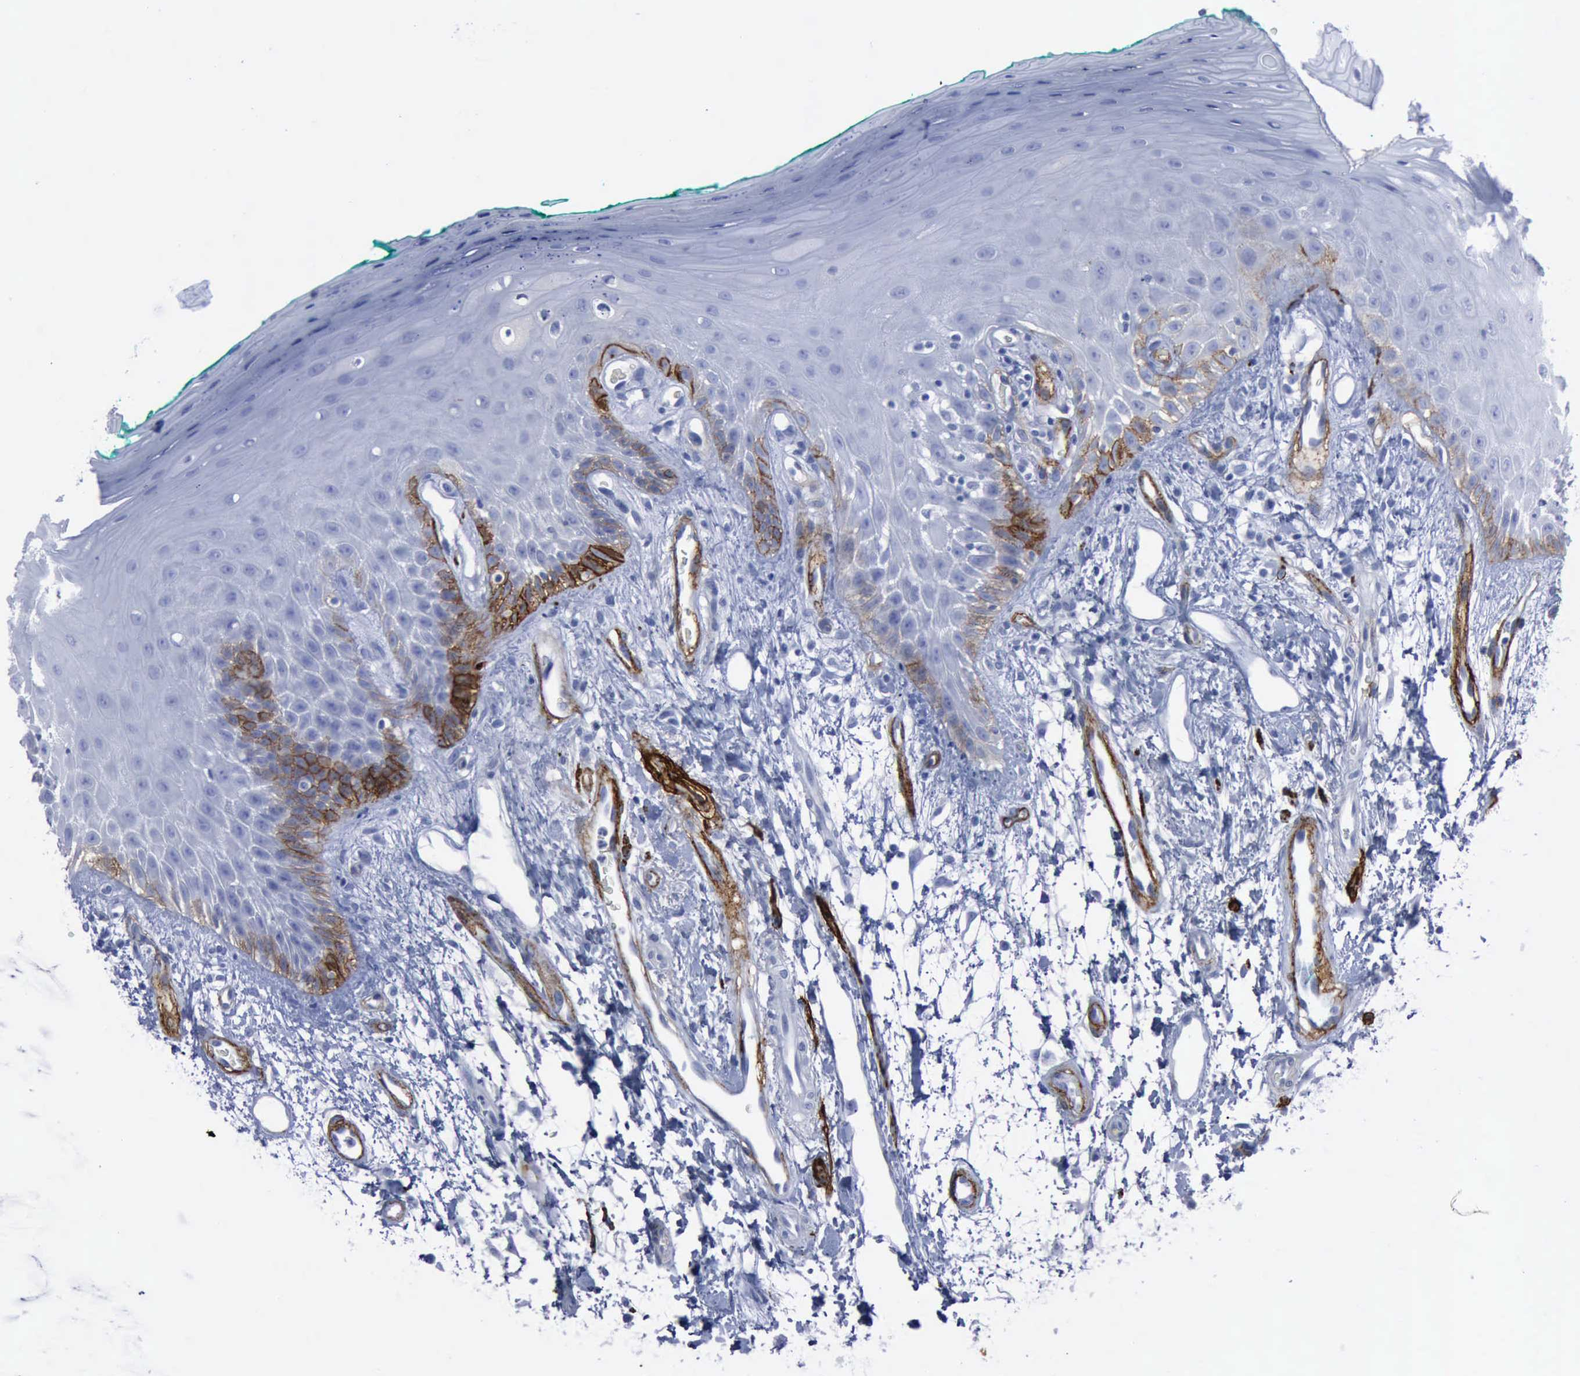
{"staining": {"intensity": "strong", "quantity": "<25%", "location": "cytoplasmic/membranous"}, "tissue": "oral mucosa", "cell_type": "Squamous epithelial cells", "image_type": "normal", "snomed": [{"axis": "morphology", "description": "Normal tissue, NOS"}, {"axis": "morphology", "description": "Squamous cell carcinoma, NOS"}, {"axis": "topography", "description": "Skeletal muscle"}, {"axis": "topography", "description": "Oral tissue"}, {"axis": "topography", "description": "Head-Neck"}], "caption": "Approximately <25% of squamous epithelial cells in benign oral mucosa reveal strong cytoplasmic/membranous protein positivity as visualized by brown immunohistochemical staining.", "gene": "NGFR", "patient": {"sex": "female", "age": 84}}